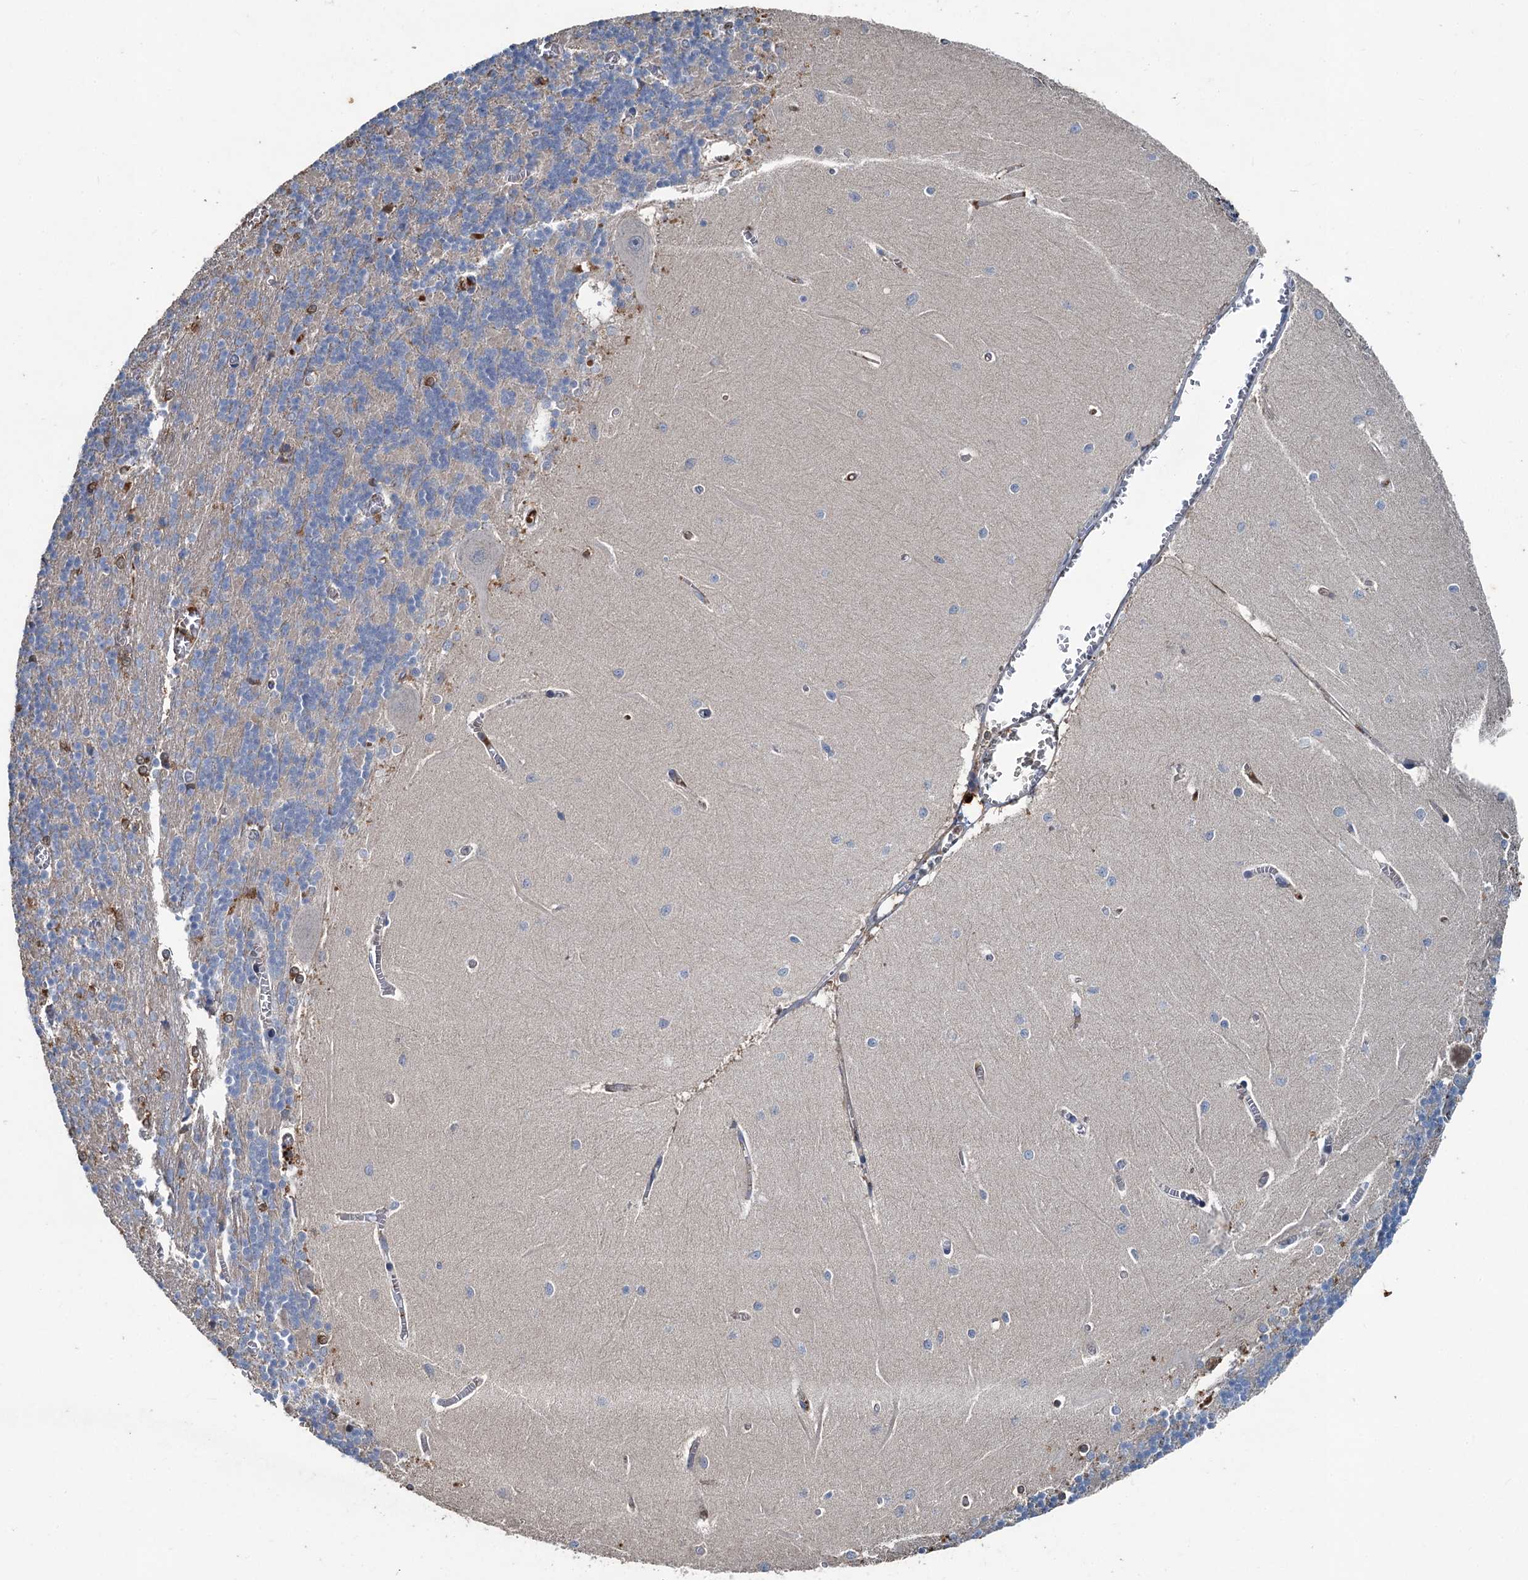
{"staining": {"intensity": "negative", "quantity": "none", "location": "none"}, "tissue": "cerebellum", "cell_type": "Cells in granular layer", "image_type": "normal", "snomed": [{"axis": "morphology", "description": "Normal tissue, NOS"}, {"axis": "topography", "description": "Cerebellum"}], "caption": "This is an immunohistochemistry (IHC) micrograph of normal cerebellum. There is no expression in cells in granular layer.", "gene": "TAPBPL", "patient": {"sex": "male", "age": 37}}